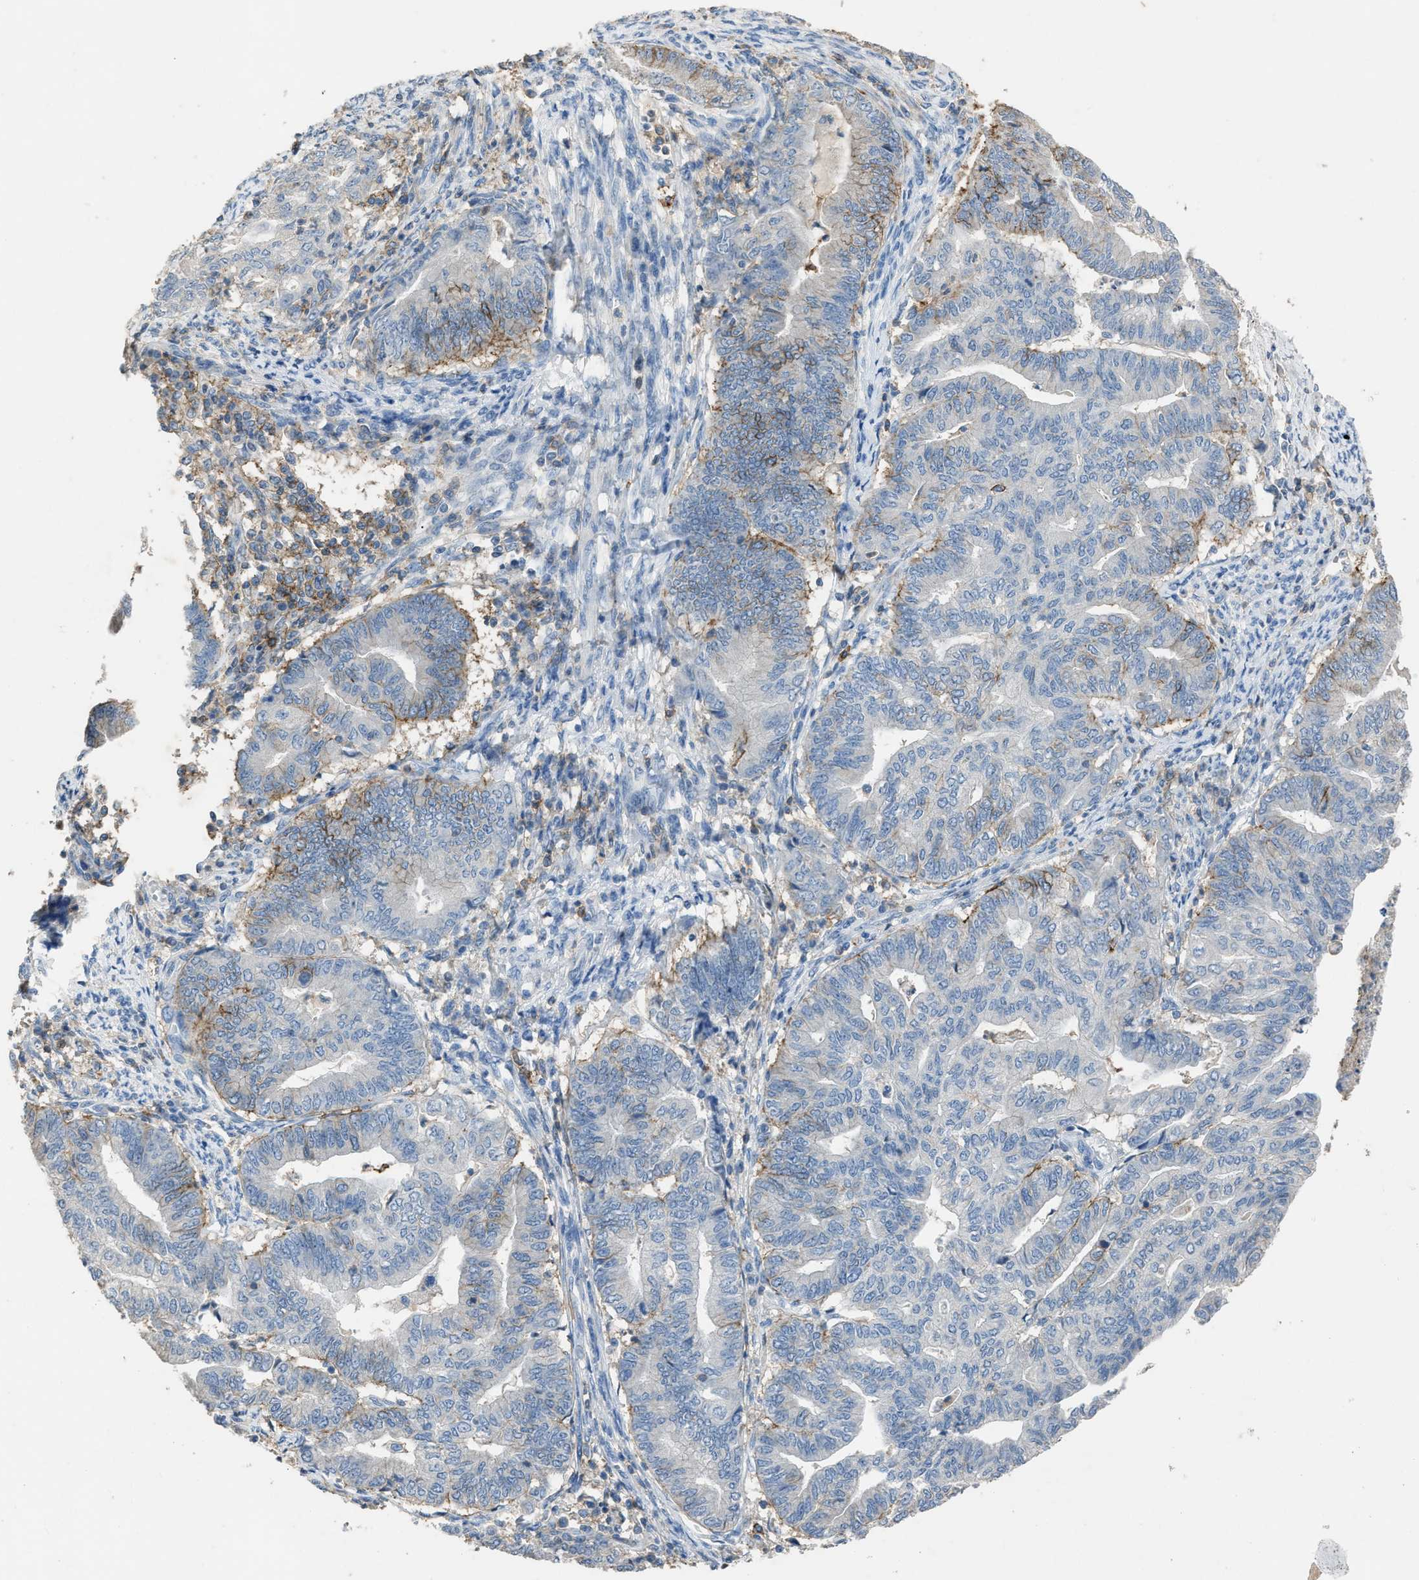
{"staining": {"intensity": "moderate", "quantity": "<25%", "location": "cytoplasmic/membranous"}, "tissue": "endometrial cancer", "cell_type": "Tumor cells", "image_type": "cancer", "snomed": [{"axis": "morphology", "description": "Adenocarcinoma, NOS"}, {"axis": "topography", "description": "Endometrium"}], "caption": "Endometrial cancer (adenocarcinoma) tissue shows moderate cytoplasmic/membranous positivity in approximately <25% of tumor cells", "gene": "OR51E1", "patient": {"sex": "female", "age": 79}}